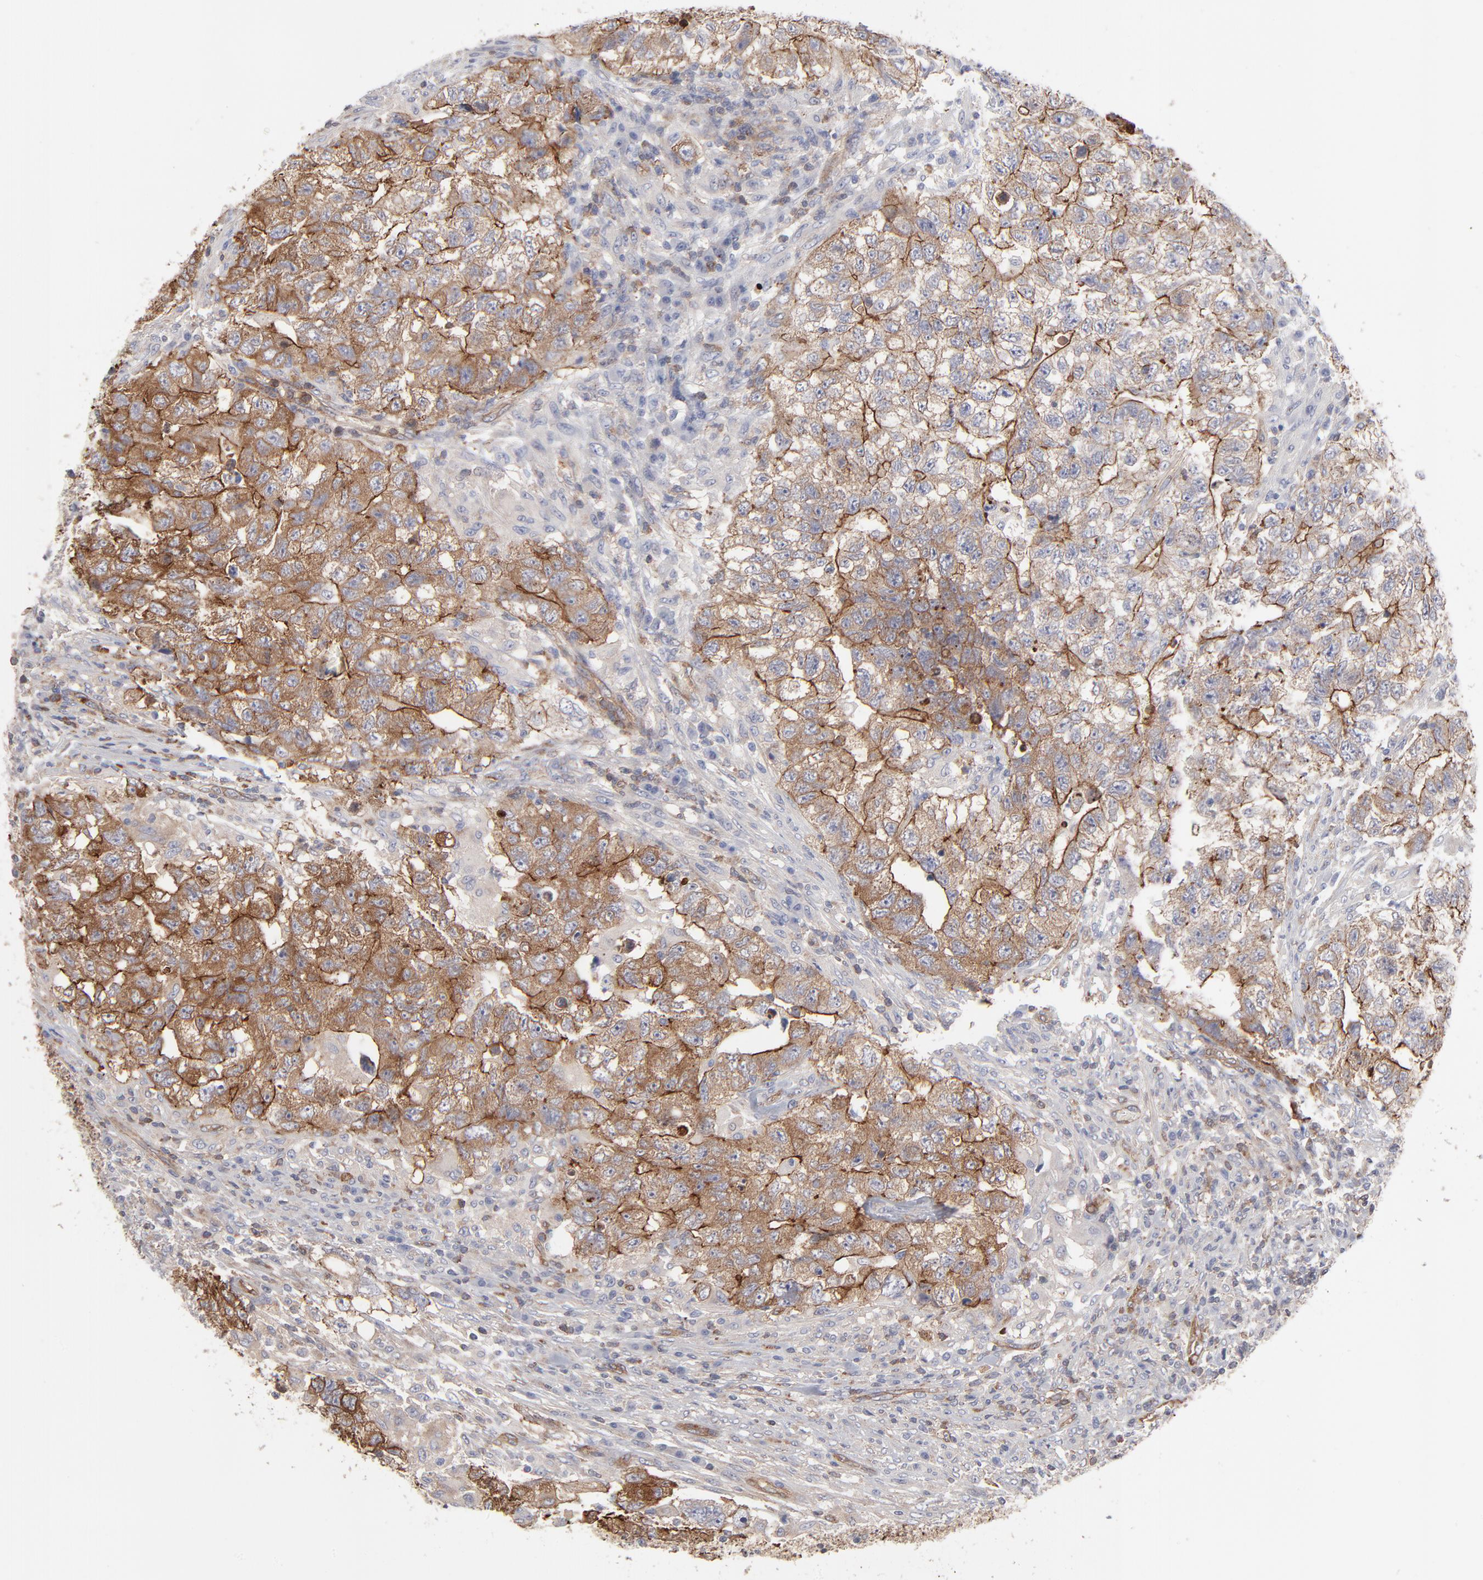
{"staining": {"intensity": "moderate", "quantity": ">75%", "location": "cytoplasmic/membranous"}, "tissue": "testis cancer", "cell_type": "Tumor cells", "image_type": "cancer", "snomed": [{"axis": "morphology", "description": "Carcinoma, Embryonal, NOS"}, {"axis": "topography", "description": "Testis"}], "caption": "High-power microscopy captured an immunohistochemistry (IHC) micrograph of testis cancer (embryonal carcinoma), revealing moderate cytoplasmic/membranous positivity in about >75% of tumor cells.", "gene": "PXN", "patient": {"sex": "male", "age": 21}}